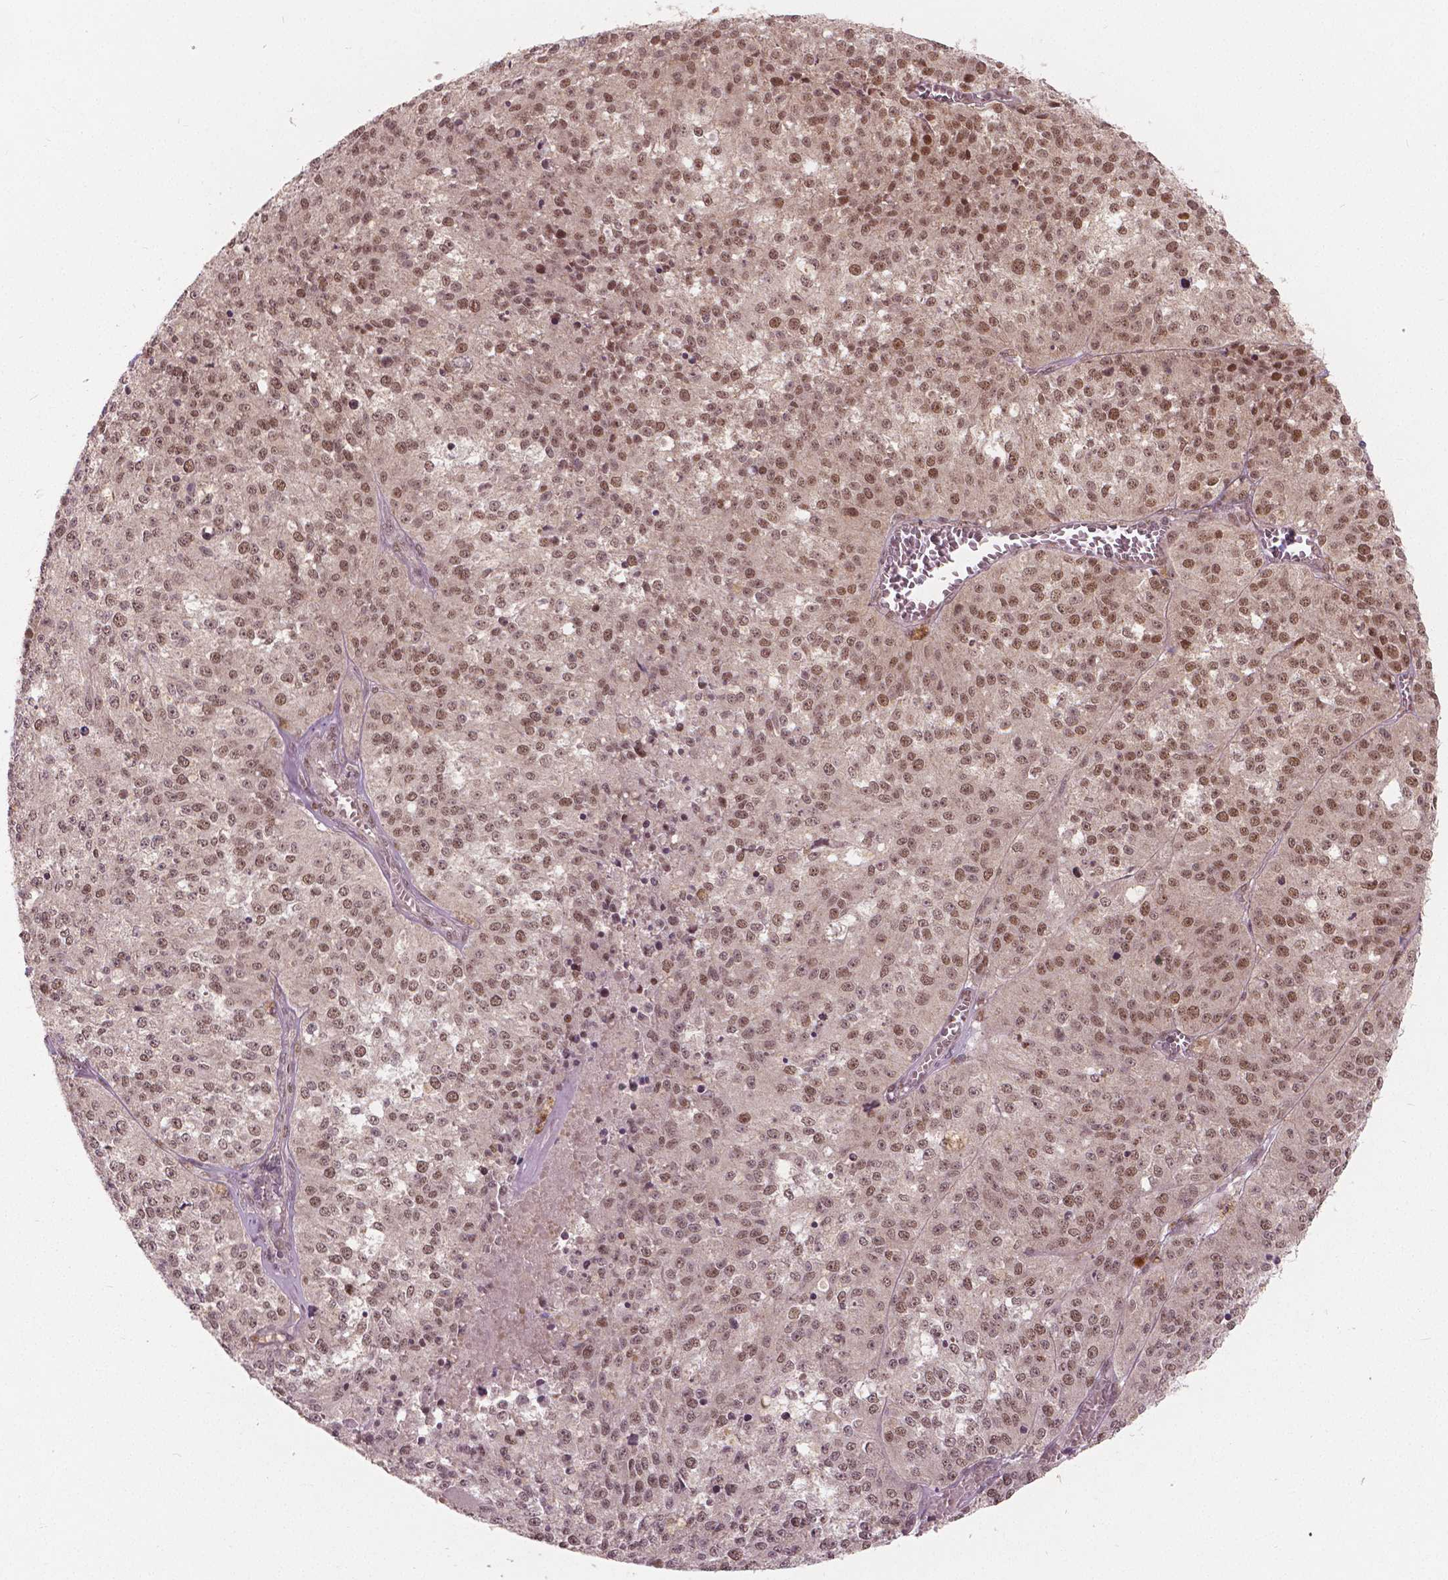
{"staining": {"intensity": "moderate", "quantity": ">75%", "location": "nuclear"}, "tissue": "melanoma", "cell_type": "Tumor cells", "image_type": "cancer", "snomed": [{"axis": "morphology", "description": "Malignant melanoma, Metastatic site"}, {"axis": "topography", "description": "Lymph node"}], "caption": "This micrograph shows immunohistochemistry (IHC) staining of melanoma, with medium moderate nuclear expression in about >75% of tumor cells.", "gene": "NSD2", "patient": {"sex": "female", "age": 64}}